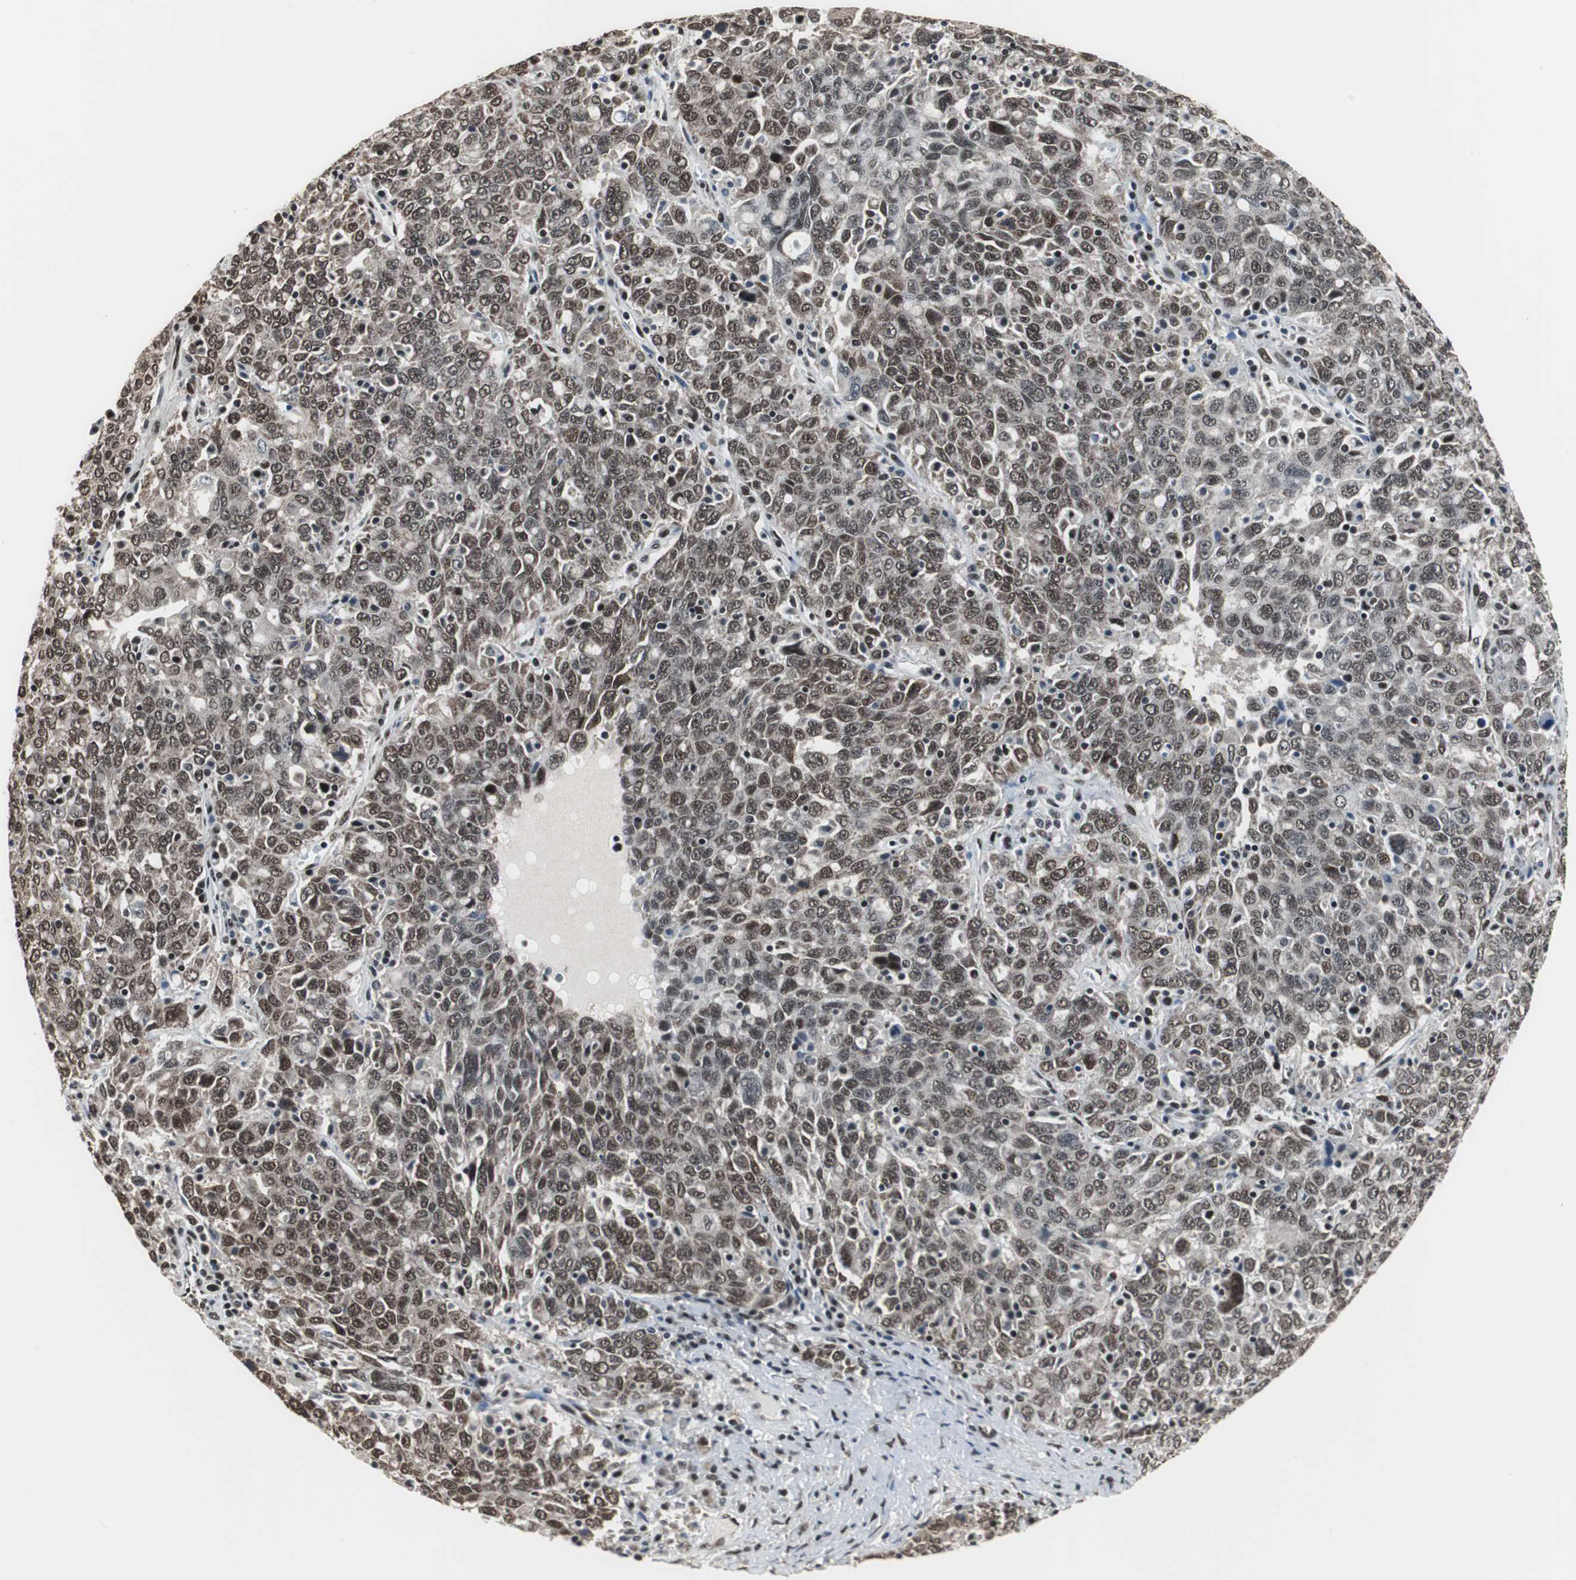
{"staining": {"intensity": "strong", "quantity": ">75%", "location": "nuclear"}, "tissue": "ovarian cancer", "cell_type": "Tumor cells", "image_type": "cancer", "snomed": [{"axis": "morphology", "description": "Carcinoma, endometroid"}, {"axis": "topography", "description": "Ovary"}], "caption": "Human ovarian cancer (endometroid carcinoma) stained with a protein marker demonstrates strong staining in tumor cells.", "gene": "CDK9", "patient": {"sex": "female", "age": 62}}